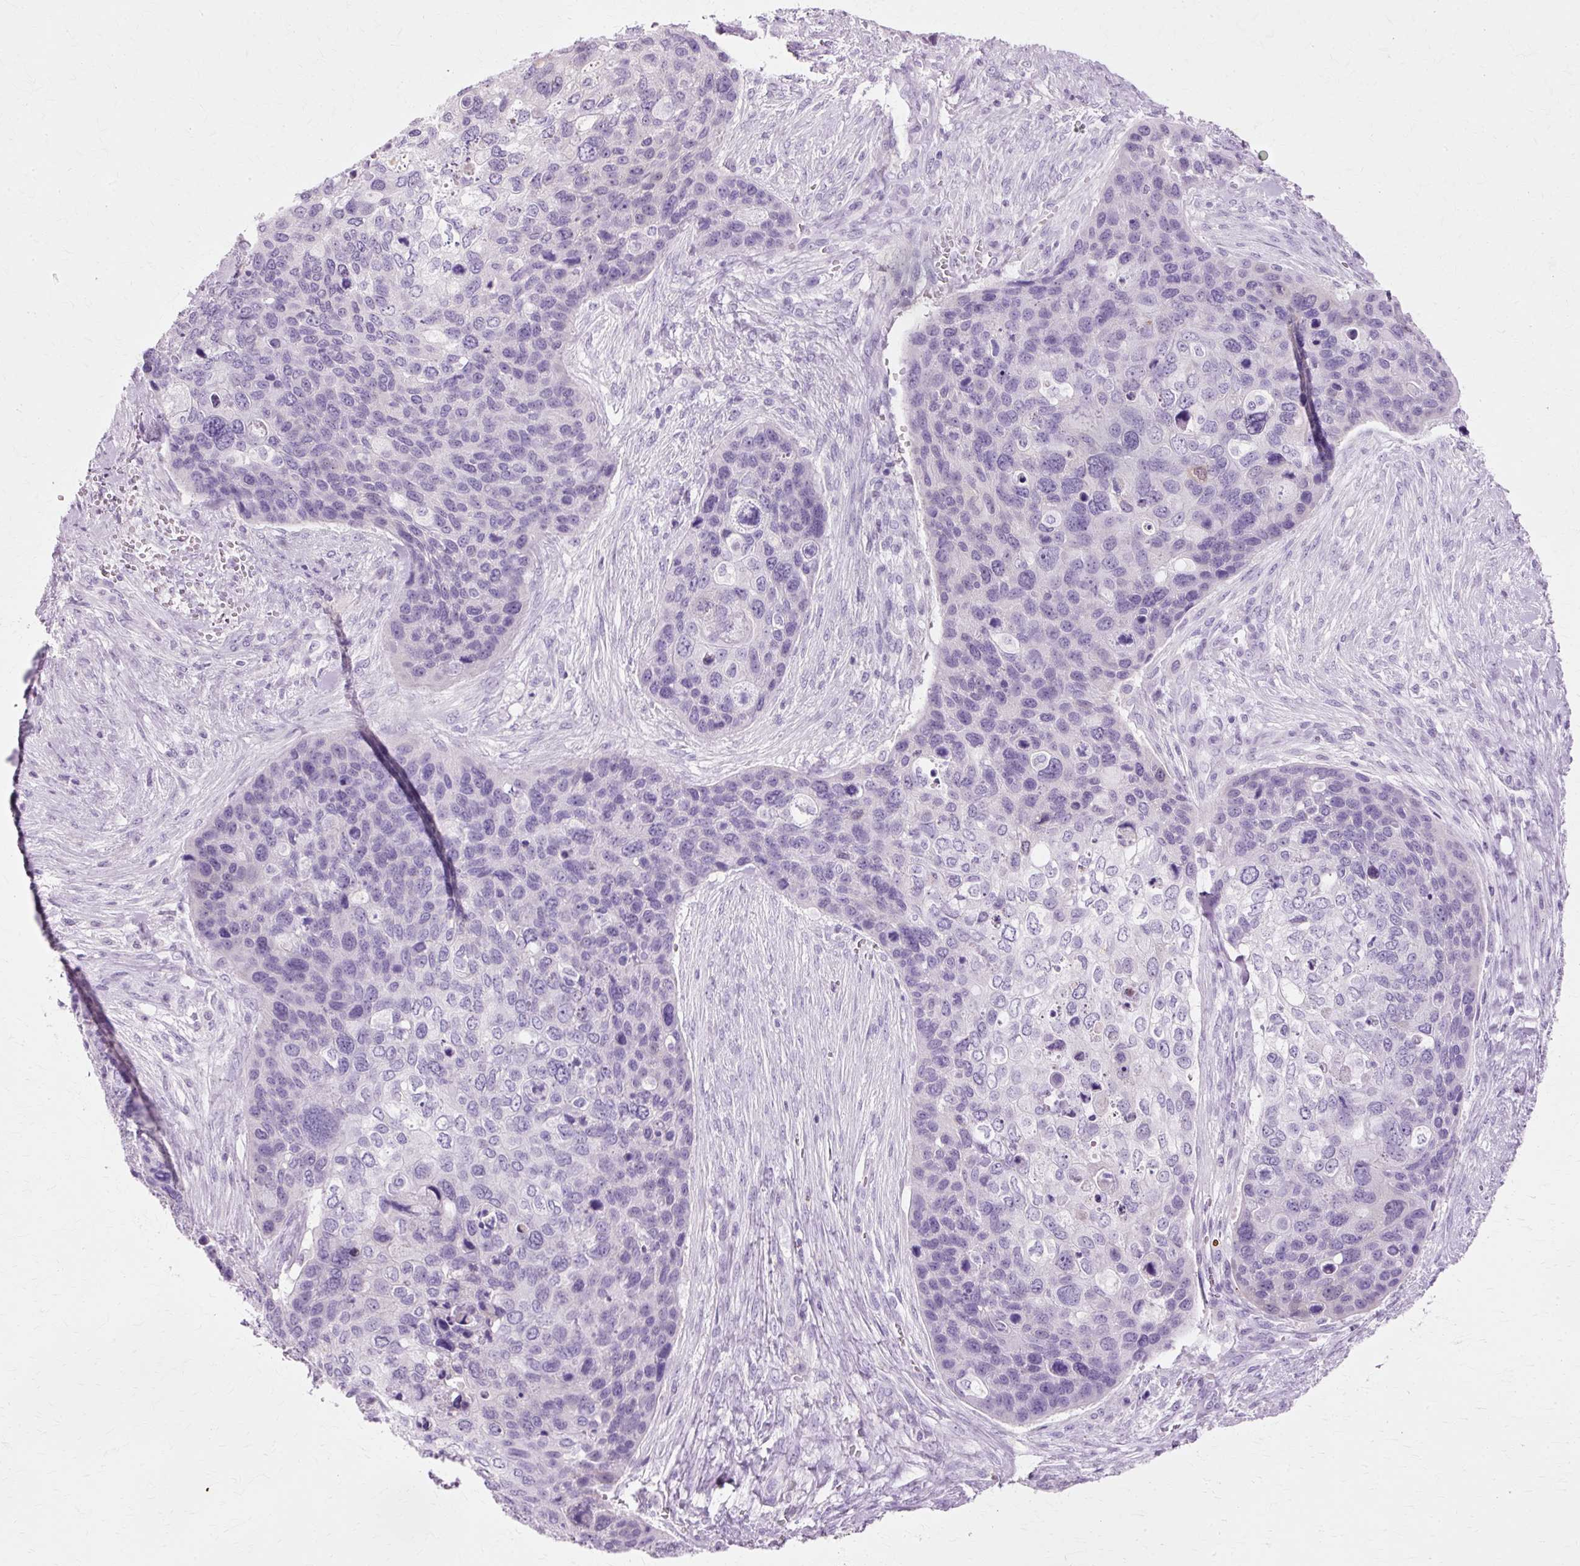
{"staining": {"intensity": "negative", "quantity": "none", "location": "none"}, "tissue": "skin cancer", "cell_type": "Tumor cells", "image_type": "cancer", "snomed": [{"axis": "morphology", "description": "Basal cell carcinoma"}, {"axis": "topography", "description": "Skin"}], "caption": "There is no significant positivity in tumor cells of skin cancer (basal cell carcinoma).", "gene": "VN1R2", "patient": {"sex": "female", "age": 74}}